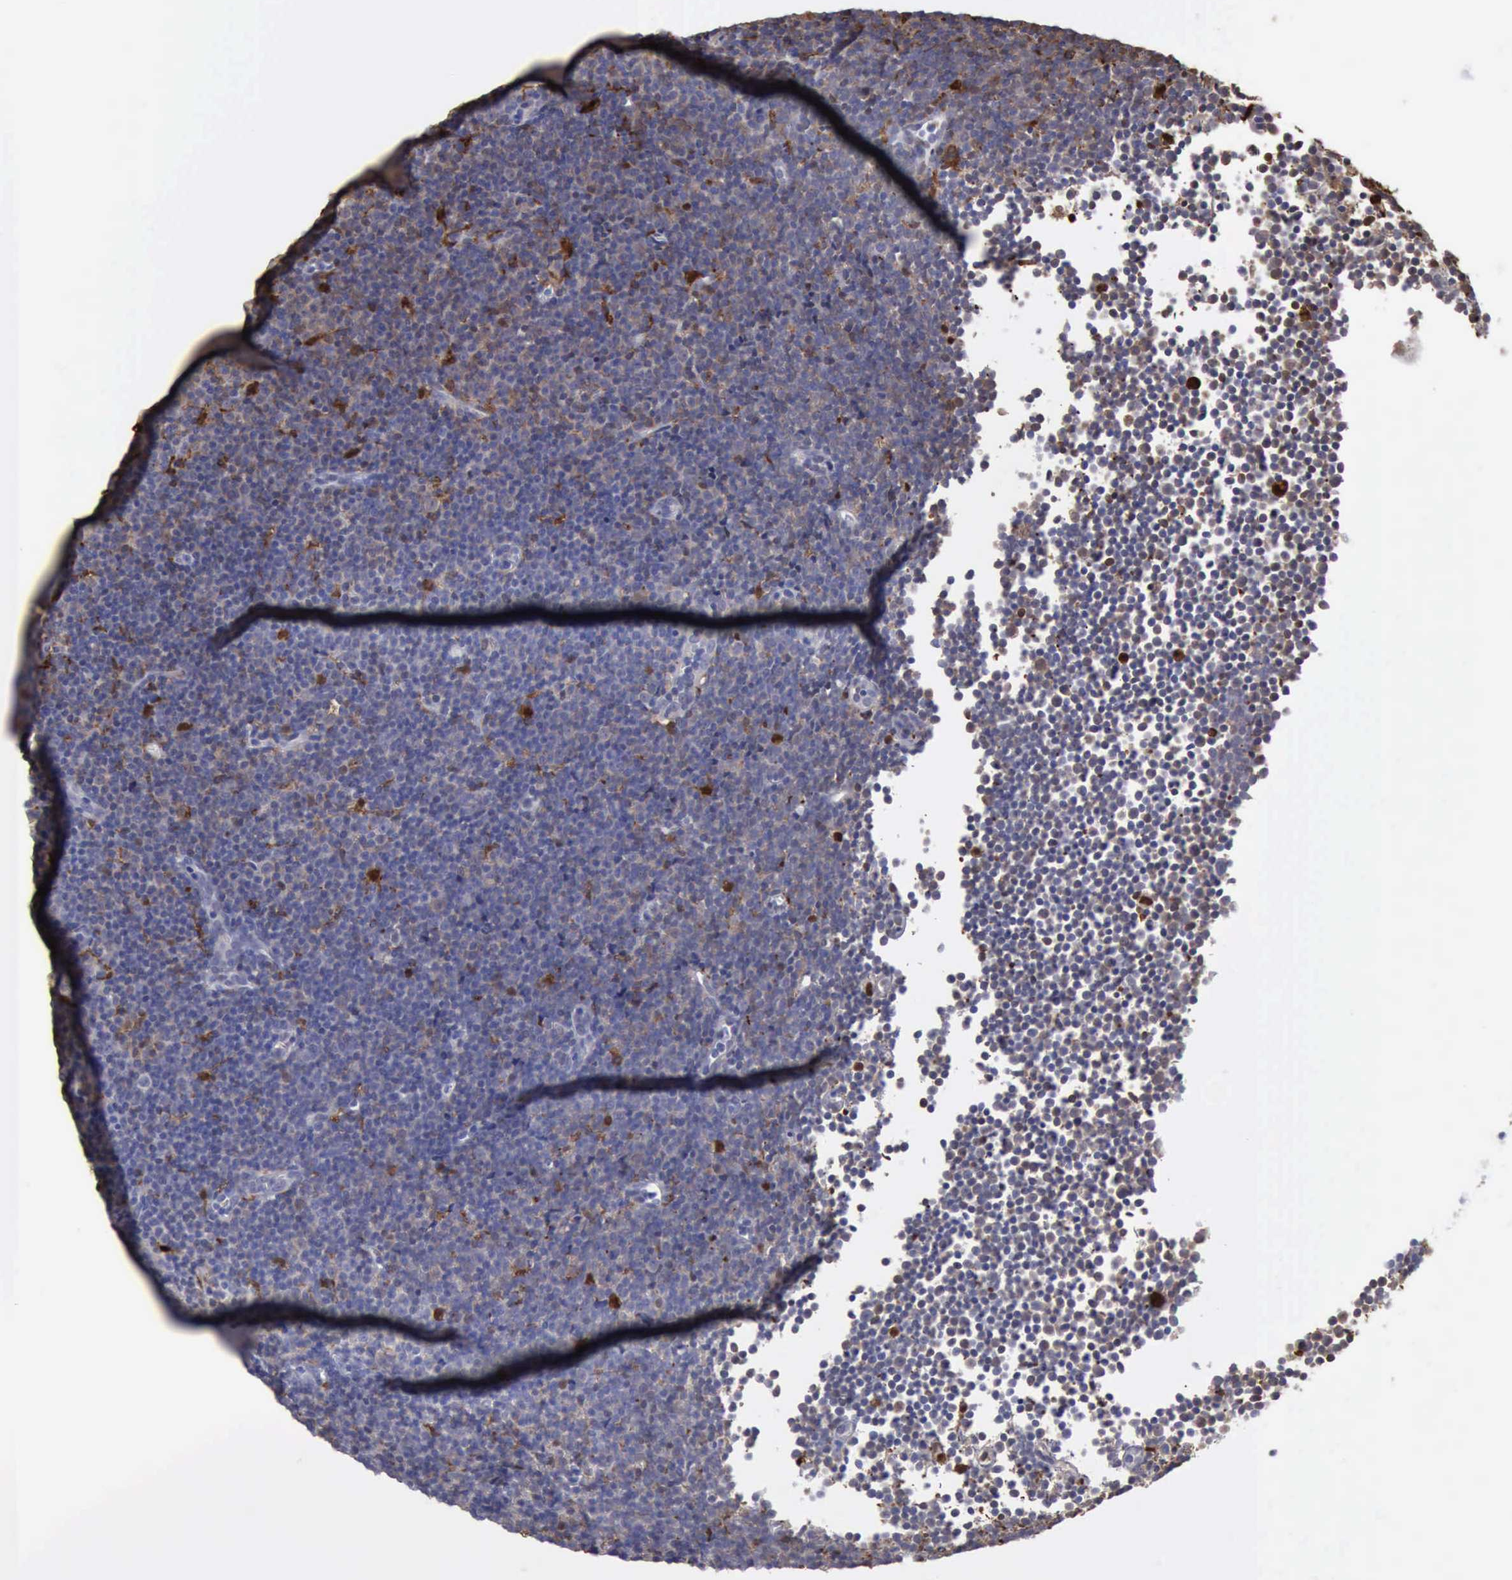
{"staining": {"intensity": "negative", "quantity": "none", "location": "none"}, "tissue": "lymphoma", "cell_type": "Tumor cells", "image_type": "cancer", "snomed": [{"axis": "morphology", "description": "Malignant lymphoma, non-Hodgkin's type, Low grade"}, {"axis": "topography", "description": "Lymph node"}], "caption": "Immunohistochemistry micrograph of neoplastic tissue: human low-grade malignant lymphoma, non-Hodgkin's type stained with DAB exhibits no significant protein expression in tumor cells.", "gene": "STAT1", "patient": {"sex": "male", "age": 57}}